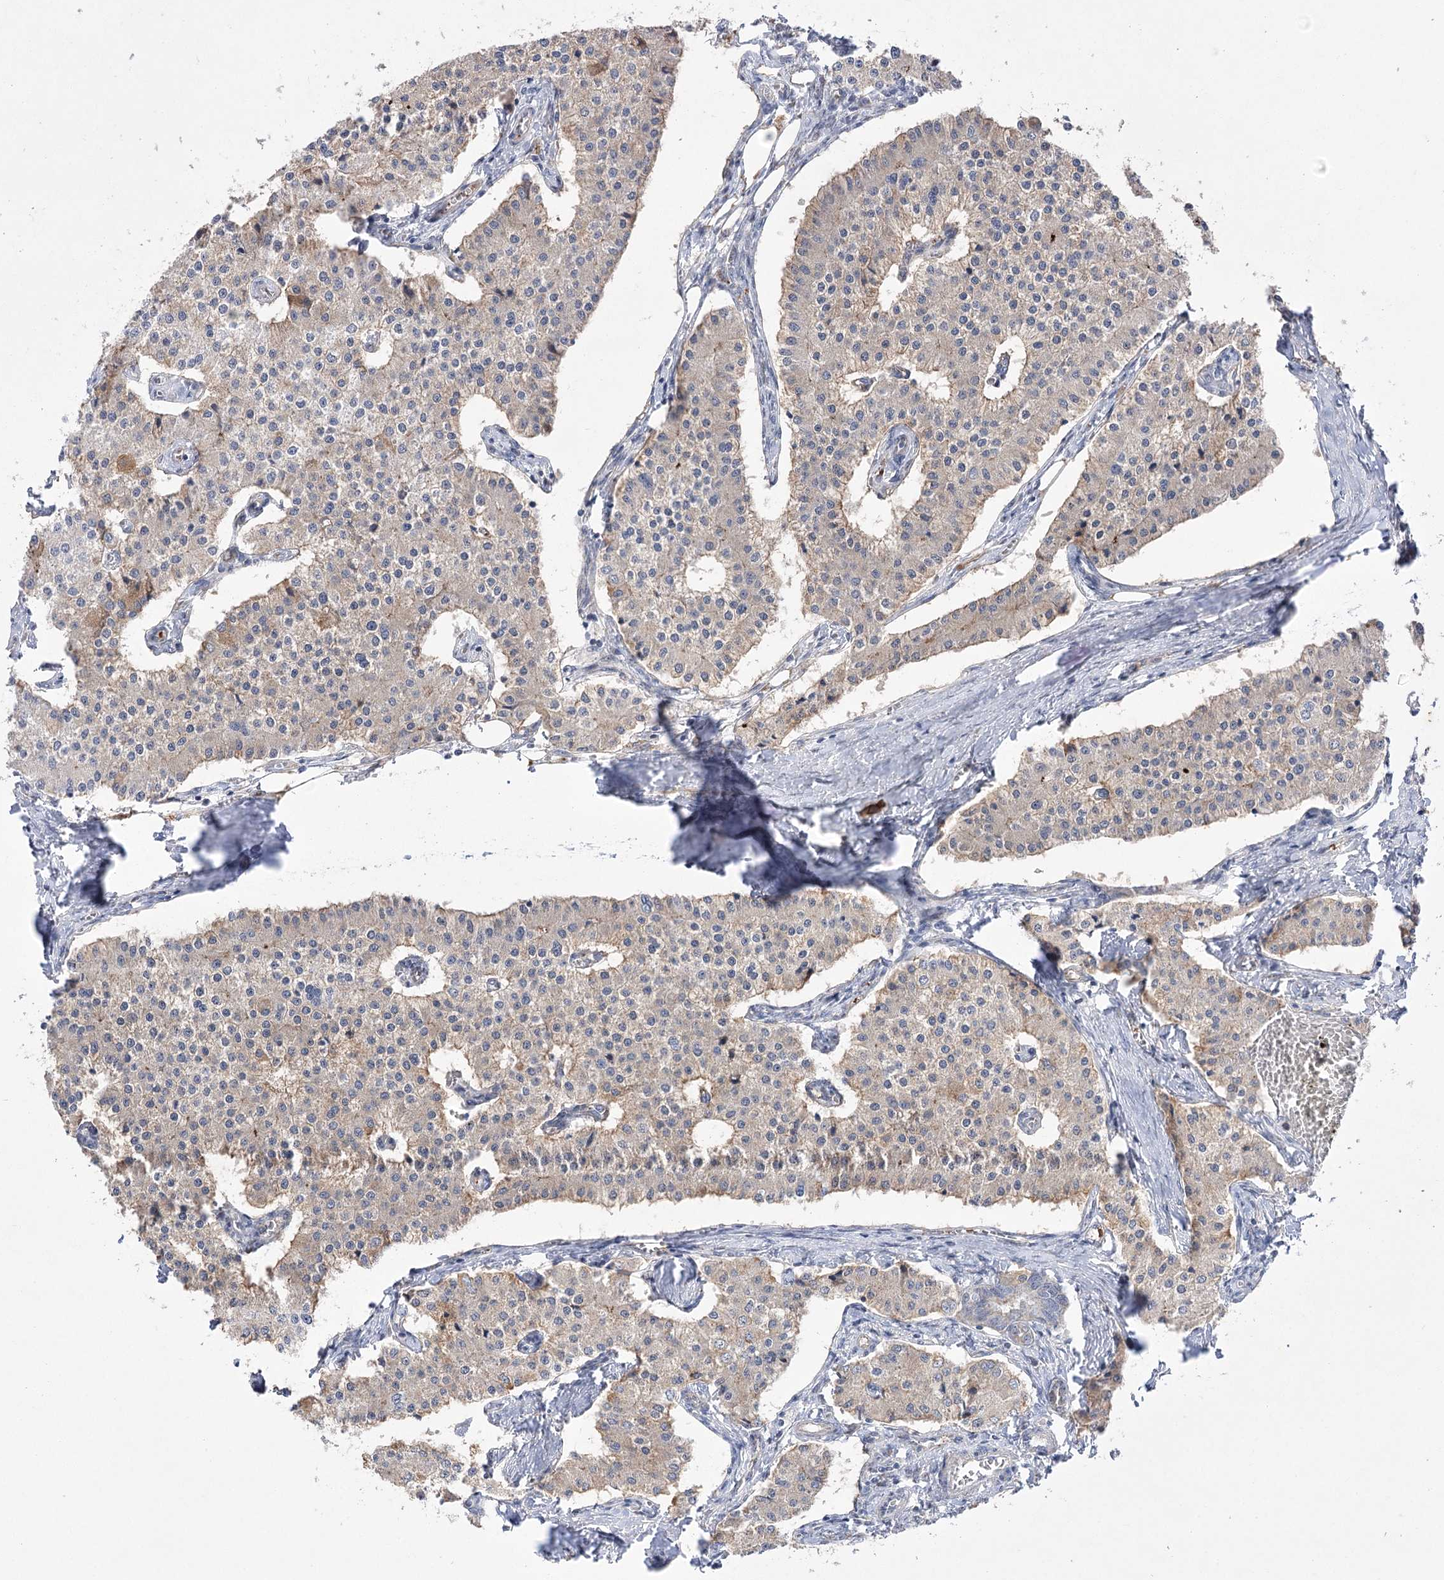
{"staining": {"intensity": "weak", "quantity": "25%-75%", "location": "cytoplasmic/membranous"}, "tissue": "carcinoid", "cell_type": "Tumor cells", "image_type": "cancer", "snomed": [{"axis": "morphology", "description": "Carcinoid, malignant, NOS"}, {"axis": "topography", "description": "Colon"}], "caption": "IHC (DAB) staining of carcinoid displays weak cytoplasmic/membranous protein expression in about 25%-75% of tumor cells.", "gene": "ECHDC3", "patient": {"sex": "female", "age": 52}}